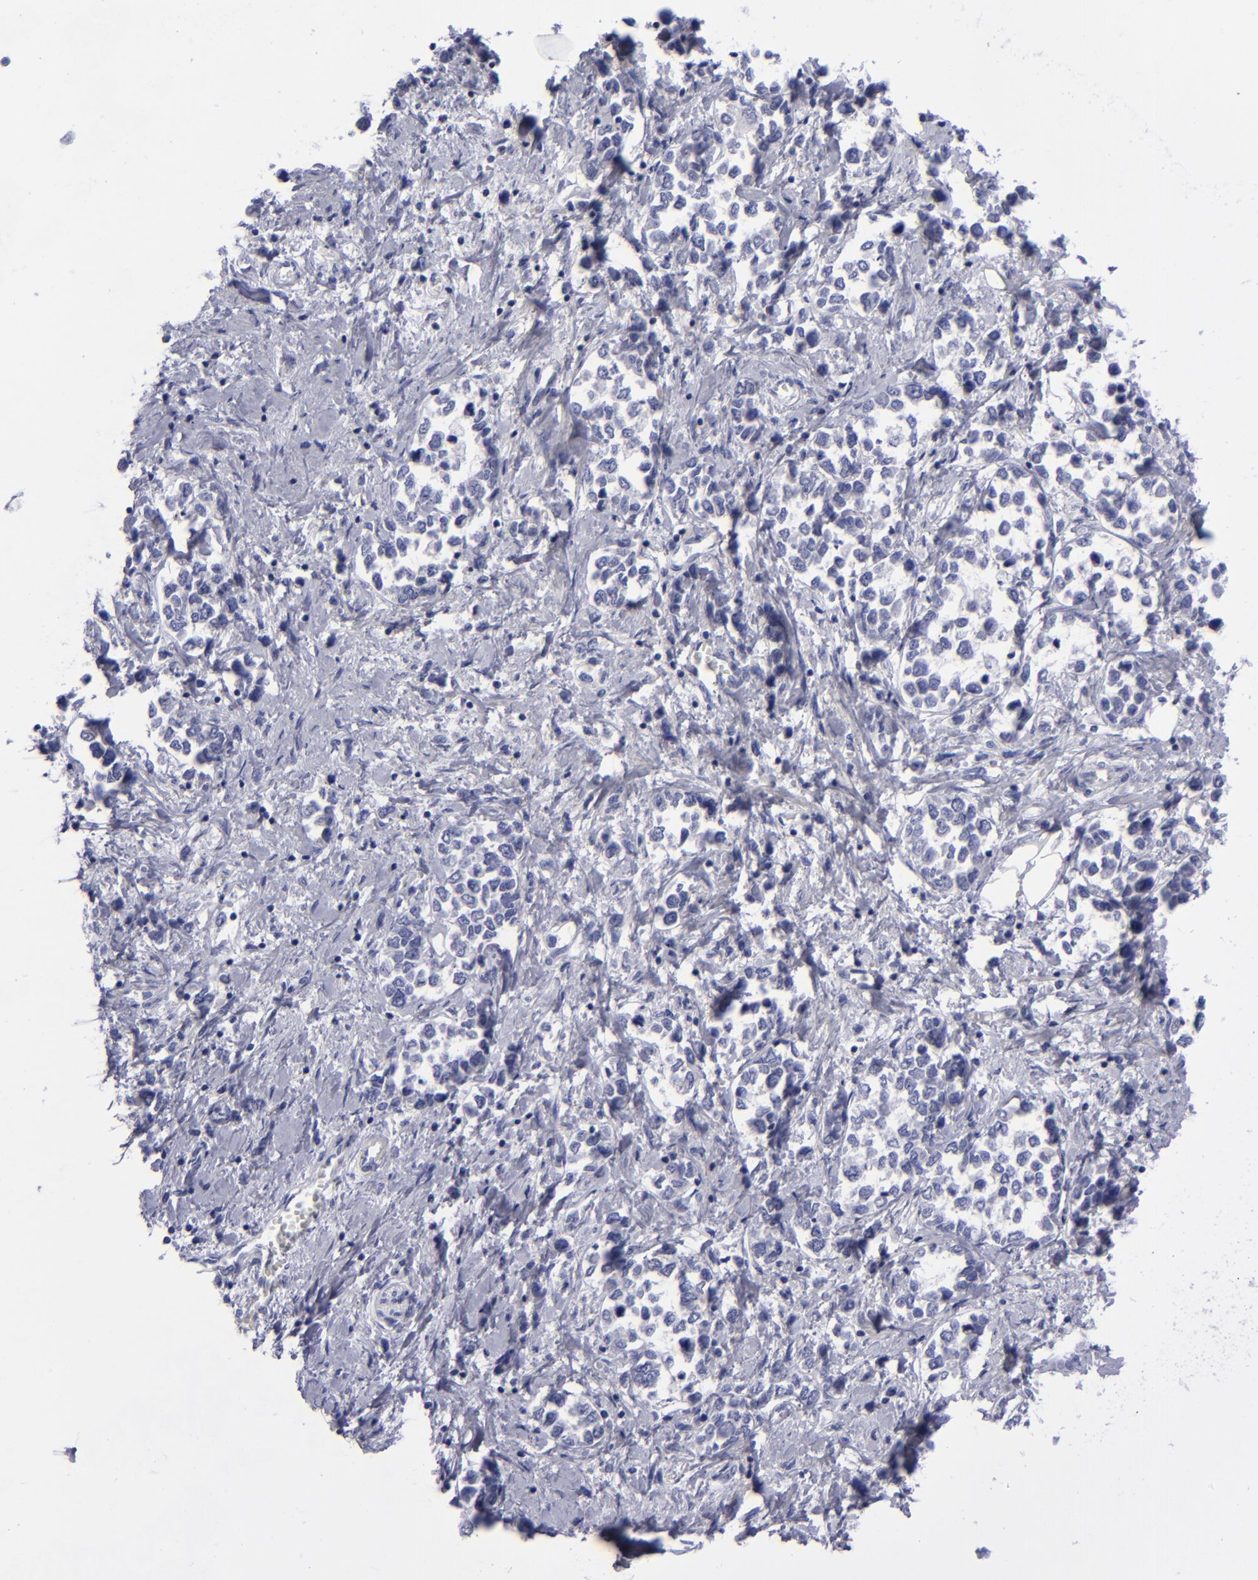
{"staining": {"intensity": "negative", "quantity": "none", "location": "none"}, "tissue": "stomach cancer", "cell_type": "Tumor cells", "image_type": "cancer", "snomed": [{"axis": "morphology", "description": "Adenocarcinoma, NOS"}, {"axis": "topography", "description": "Stomach, upper"}], "caption": "Stomach cancer (adenocarcinoma) stained for a protein using immunohistochemistry demonstrates no staining tumor cells.", "gene": "AURKA", "patient": {"sex": "male", "age": 76}}